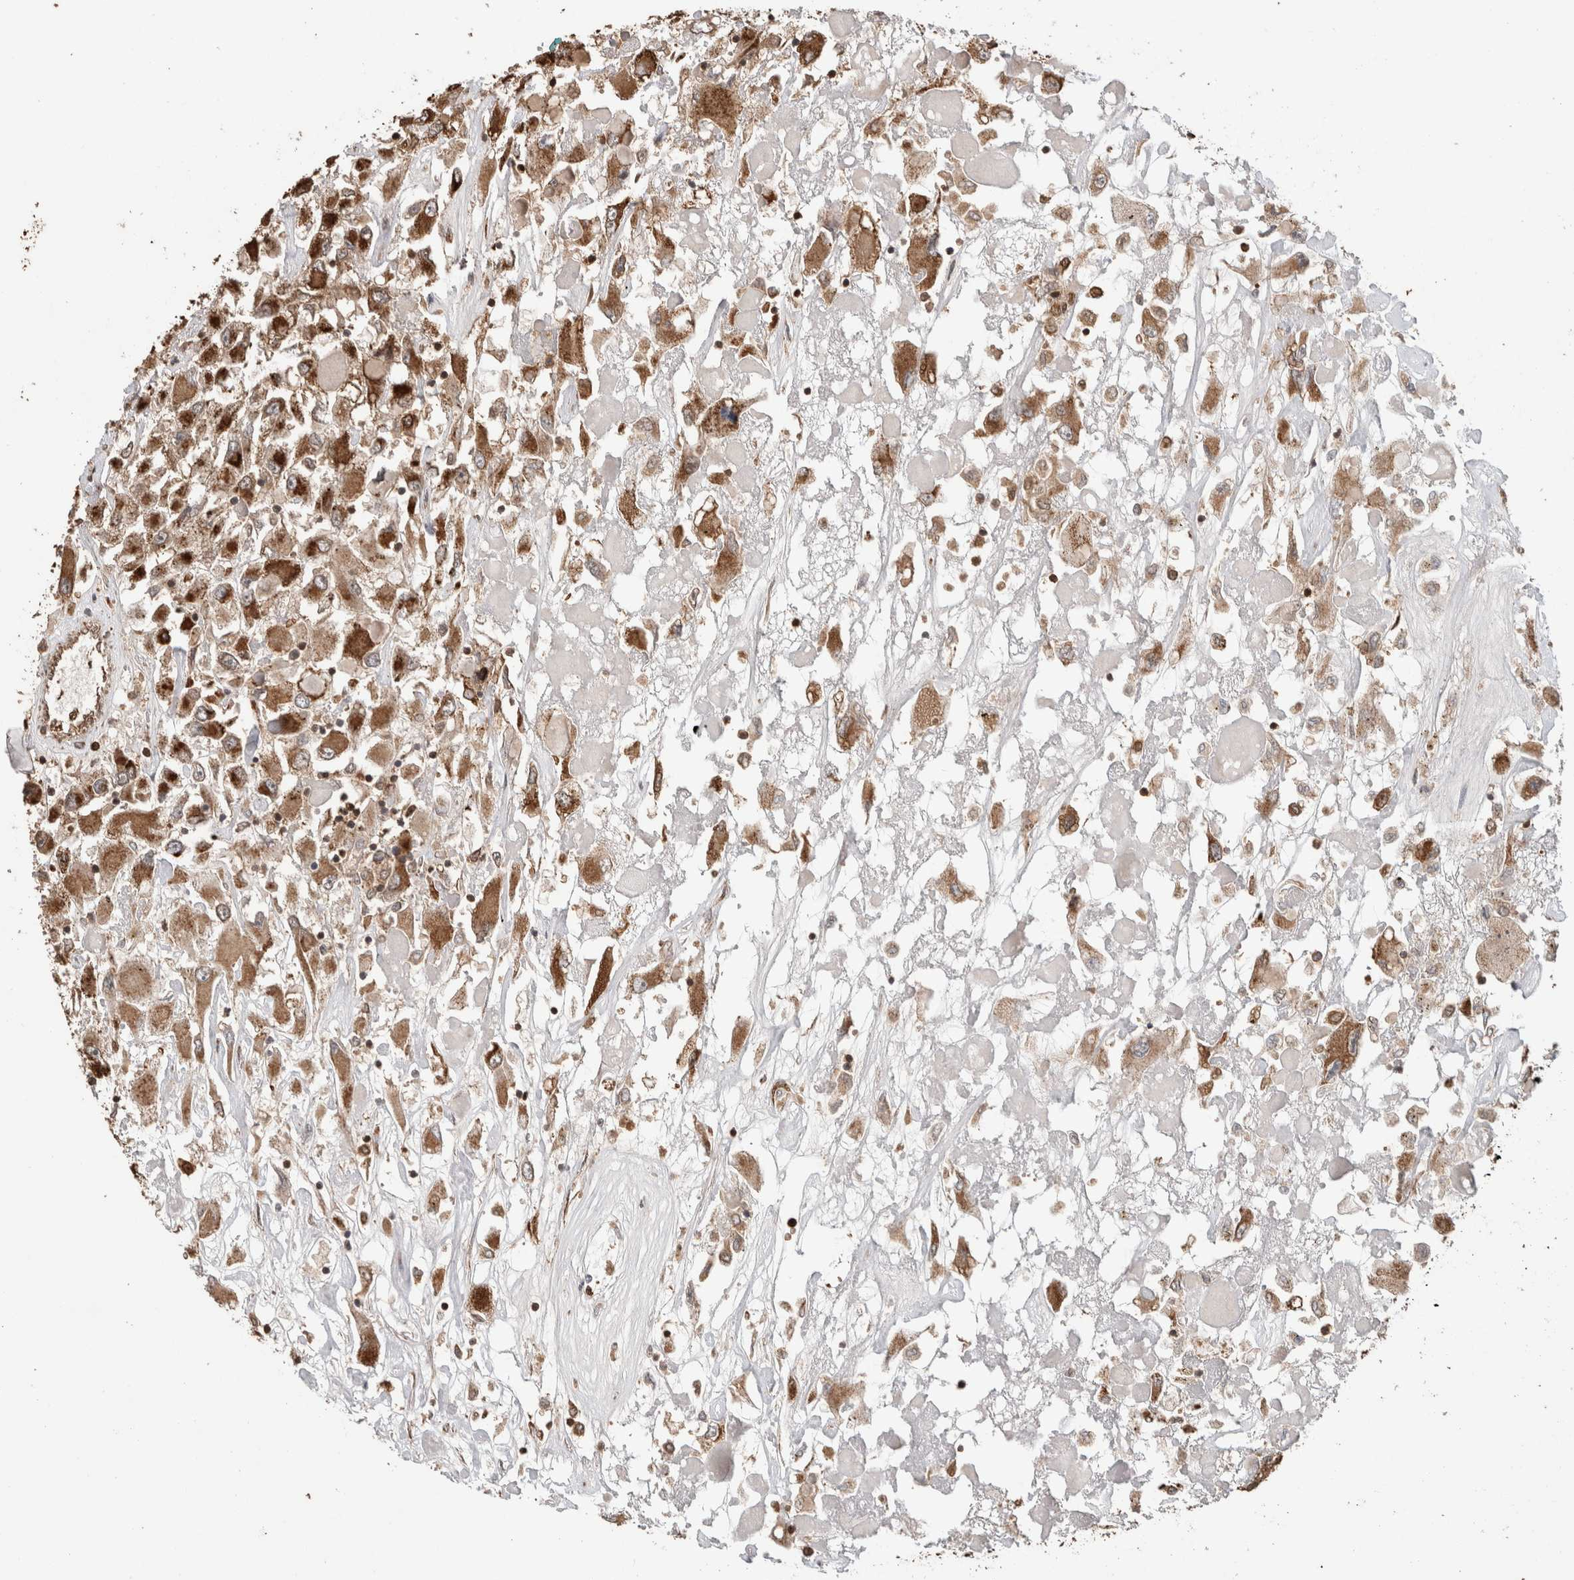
{"staining": {"intensity": "strong", "quantity": ">75%", "location": "cytoplasmic/membranous"}, "tissue": "renal cancer", "cell_type": "Tumor cells", "image_type": "cancer", "snomed": [{"axis": "morphology", "description": "Adenocarcinoma, NOS"}, {"axis": "topography", "description": "Kidney"}], "caption": "Renal cancer (adenocarcinoma) was stained to show a protein in brown. There is high levels of strong cytoplasmic/membranous staining in about >75% of tumor cells. (DAB (3,3'-diaminobenzidine) IHC, brown staining for protein, blue staining for nuclei).", "gene": "TRIM5", "patient": {"sex": "female", "age": 52}}